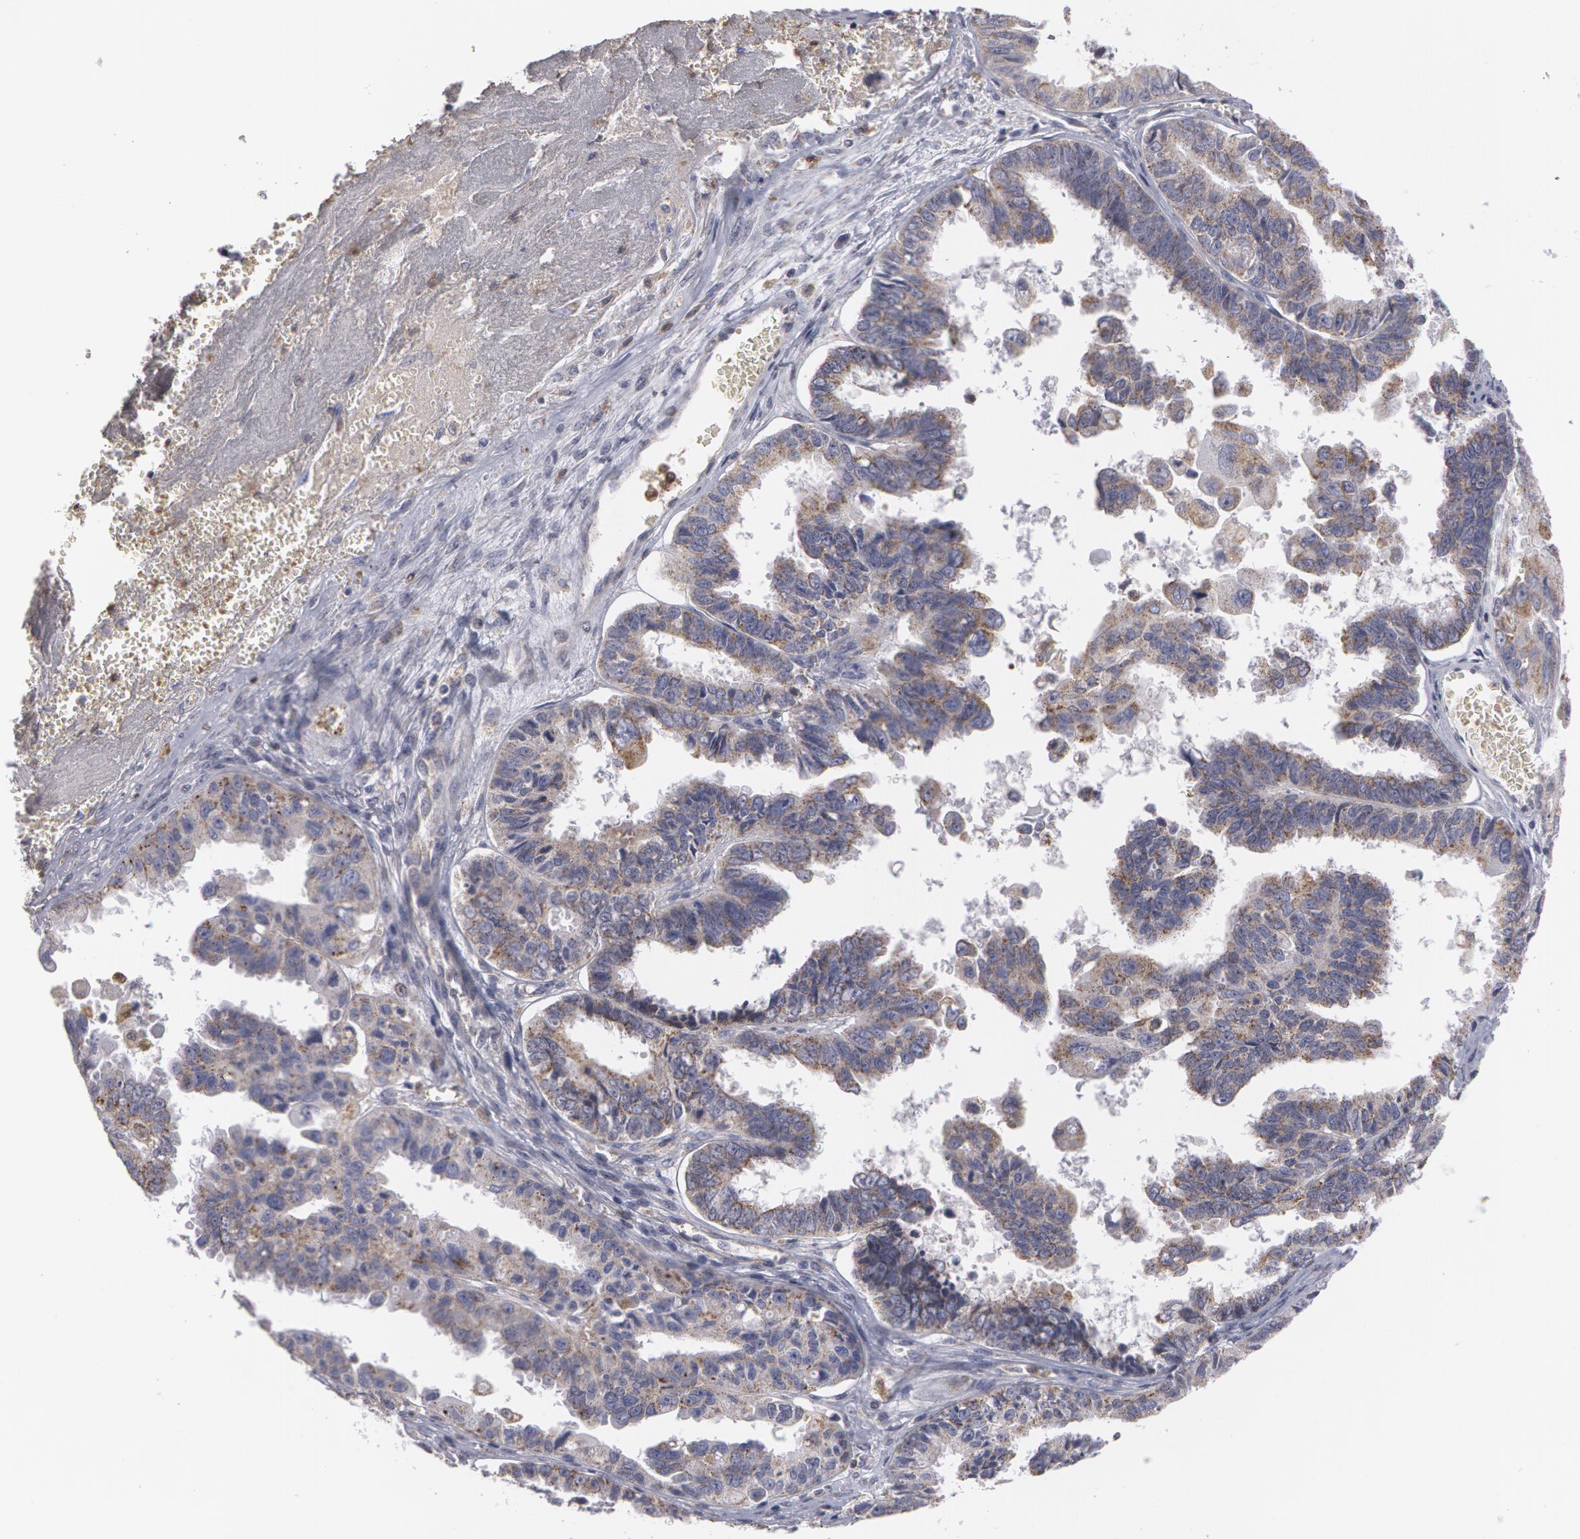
{"staining": {"intensity": "moderate", "quantity": "25%-75%", "location": "cytoplasmic/membranous"}, "tissue": "ovarian cancer", "cell_type": "Tumor cells", "image_type": "cancer", "snomed": [{"axis": "morphology", "description": "Carcinoma, endometroid"}, {"axis": "topography", "description": "Ovary"}], "caption": "Protein expression analysis of human ovarian cancer (endometroid carcinoma) reveals moderate cytoplasmic/membranous staining in approximately 25%-75% of tumor cells.", "gene": "CAT", "patient": {"sex": "female", "age": 85}}